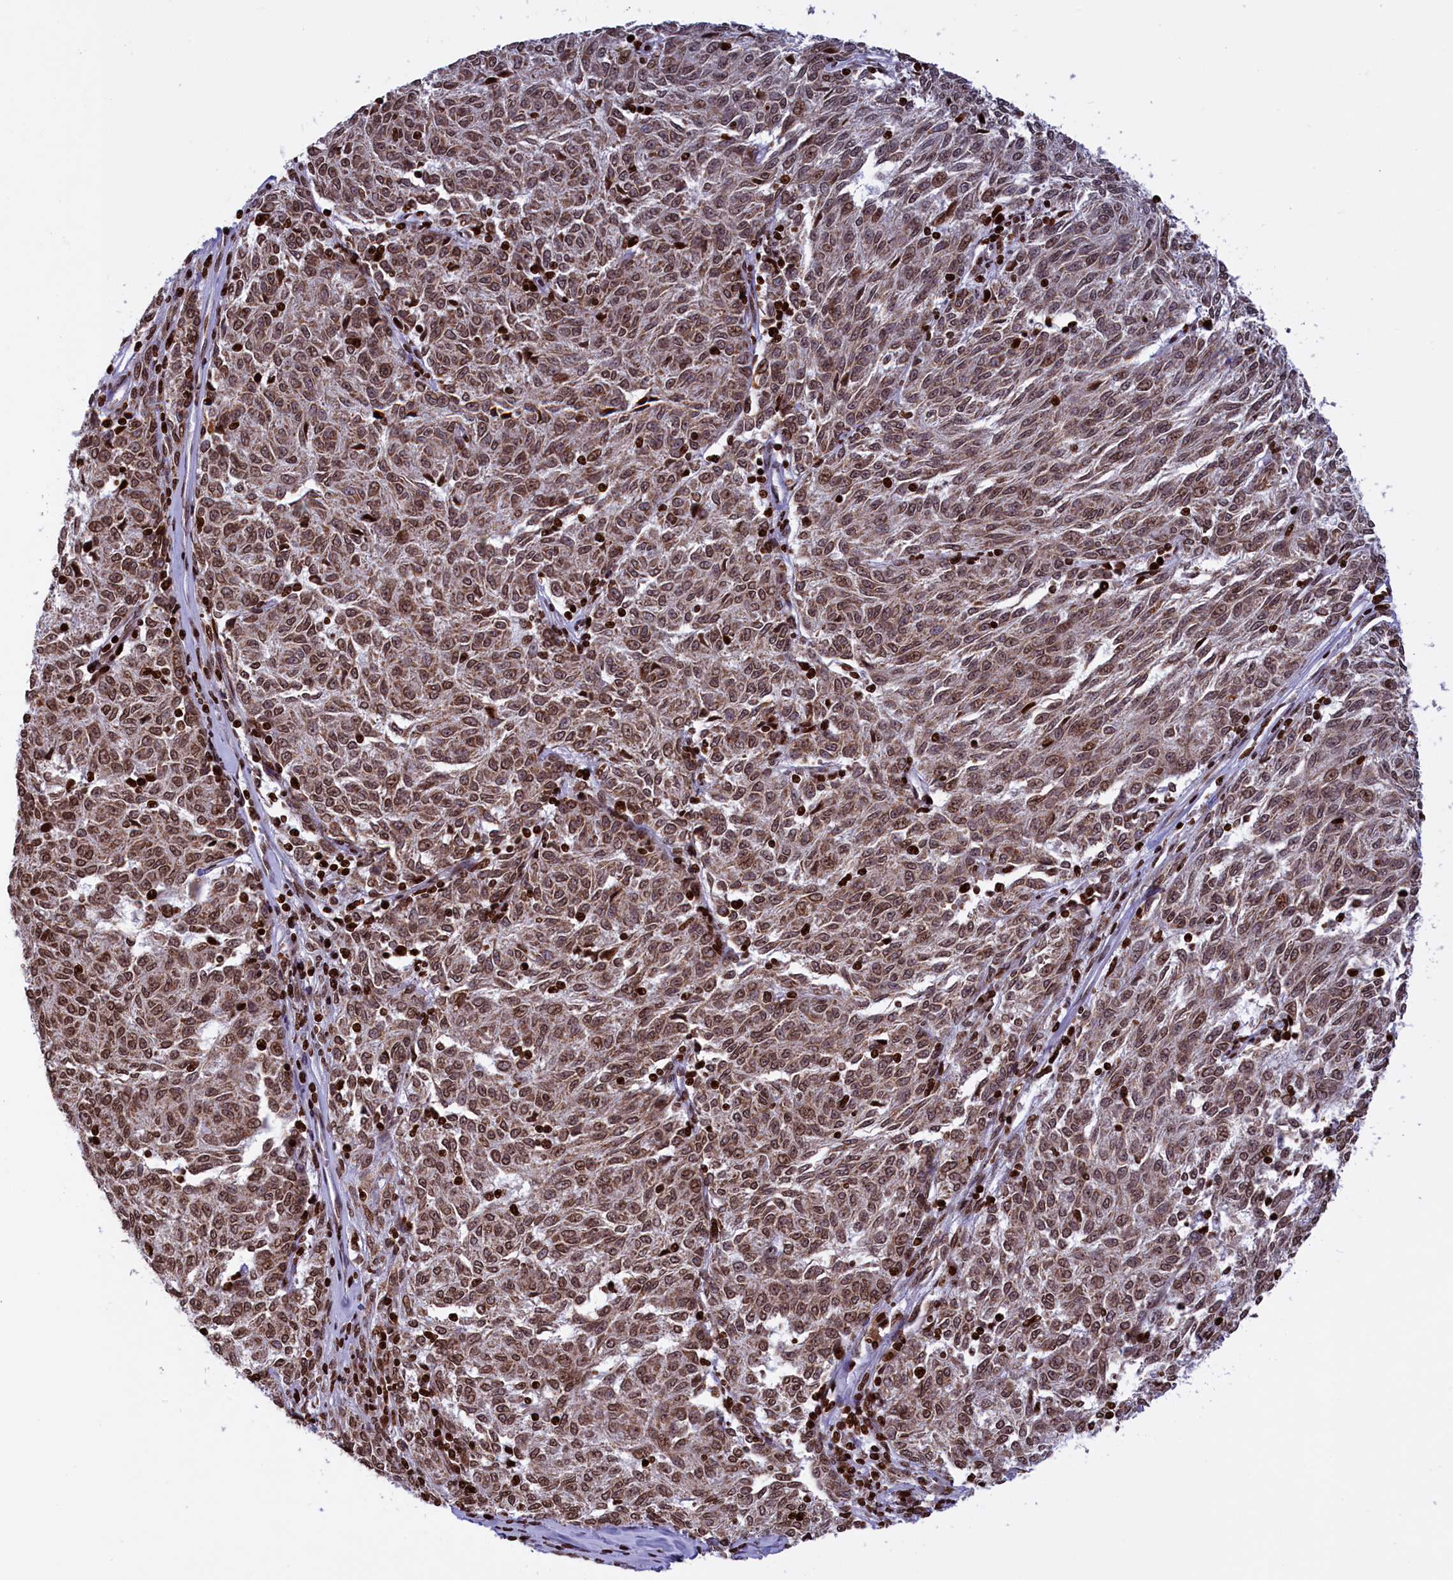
{"staining": {"intensity": "moderate", "quantity": ">75%", "location": "cytoplasmic/membranous,nuclear"}, "tissue": "melanoma", "cell_type": "Tumor cells", "image_type": "cancer", "snomed": [{"axis": "morphology", "description": "Malignant melanoma, NOS"}, {"axis": "topography", "description": "Skin"}], "caption": "Malignant melanoma stained with a protein marker exhibits moderate staining in tumor cells.", "gene": "TIMM29", "patient": {"sex": "female", "age": 72}}